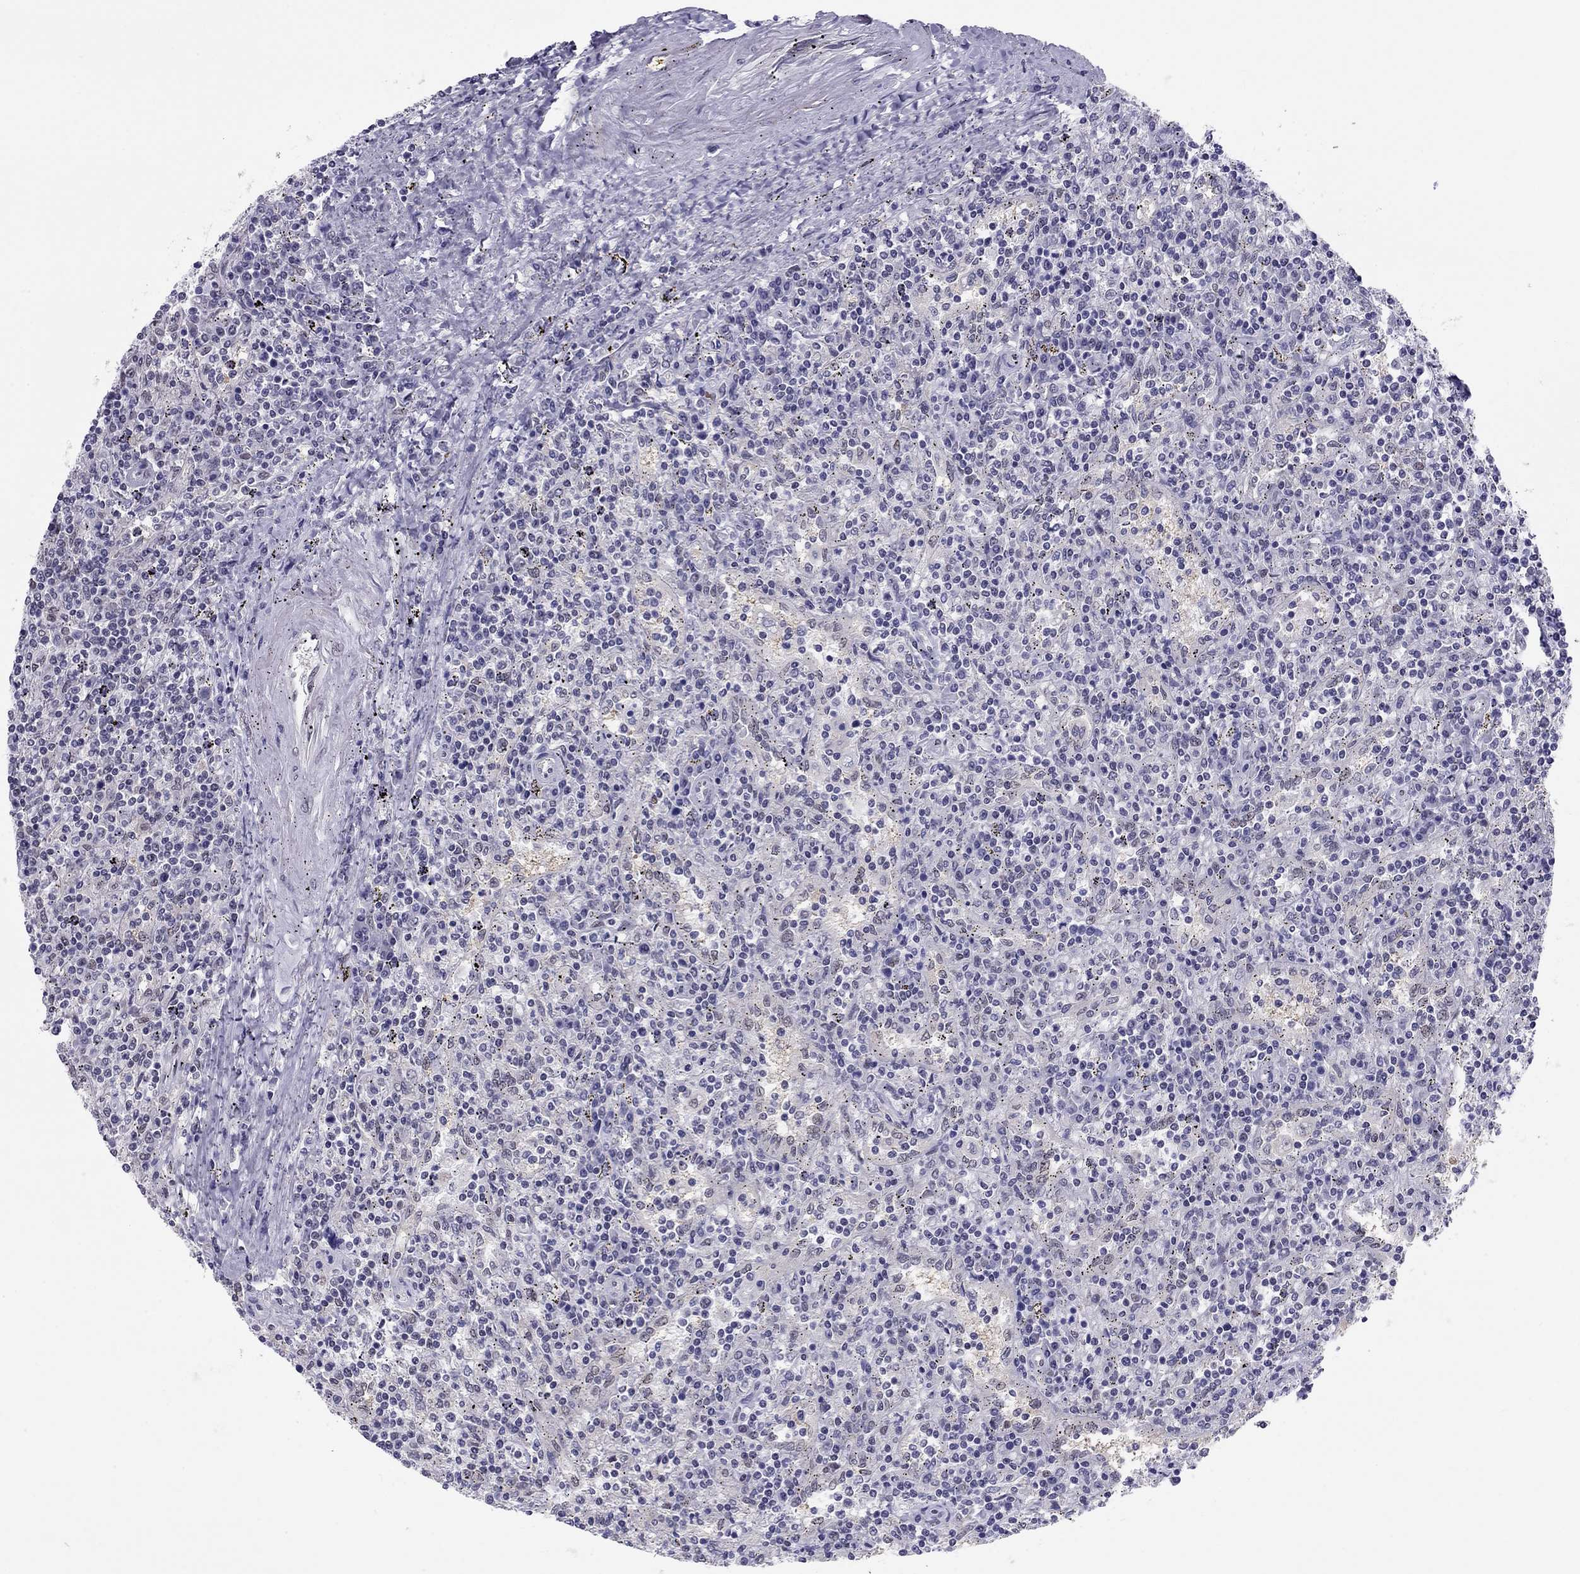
{"staining": {"intensity": "negative", "quantity": "none", "location": "none"}, "tissue": "lymphoma", "cell_type": "Tumor cells", "image_type": "cancer", "snomed": [{"axis": "morphology", "description": "Malignant lymphoma, non-Hodgkin's type, Low grade"}, {"axis": "topography", "description": "Lymph node"}], "caption": "There is no significant positivity in tumor cells of lymphoma. (DAB immunohistochemistry (IHC) visualized using brightfield microscopy, high magnification).", "gene": "DOT1L", "patient": {"sex": "male", "age": 52}}